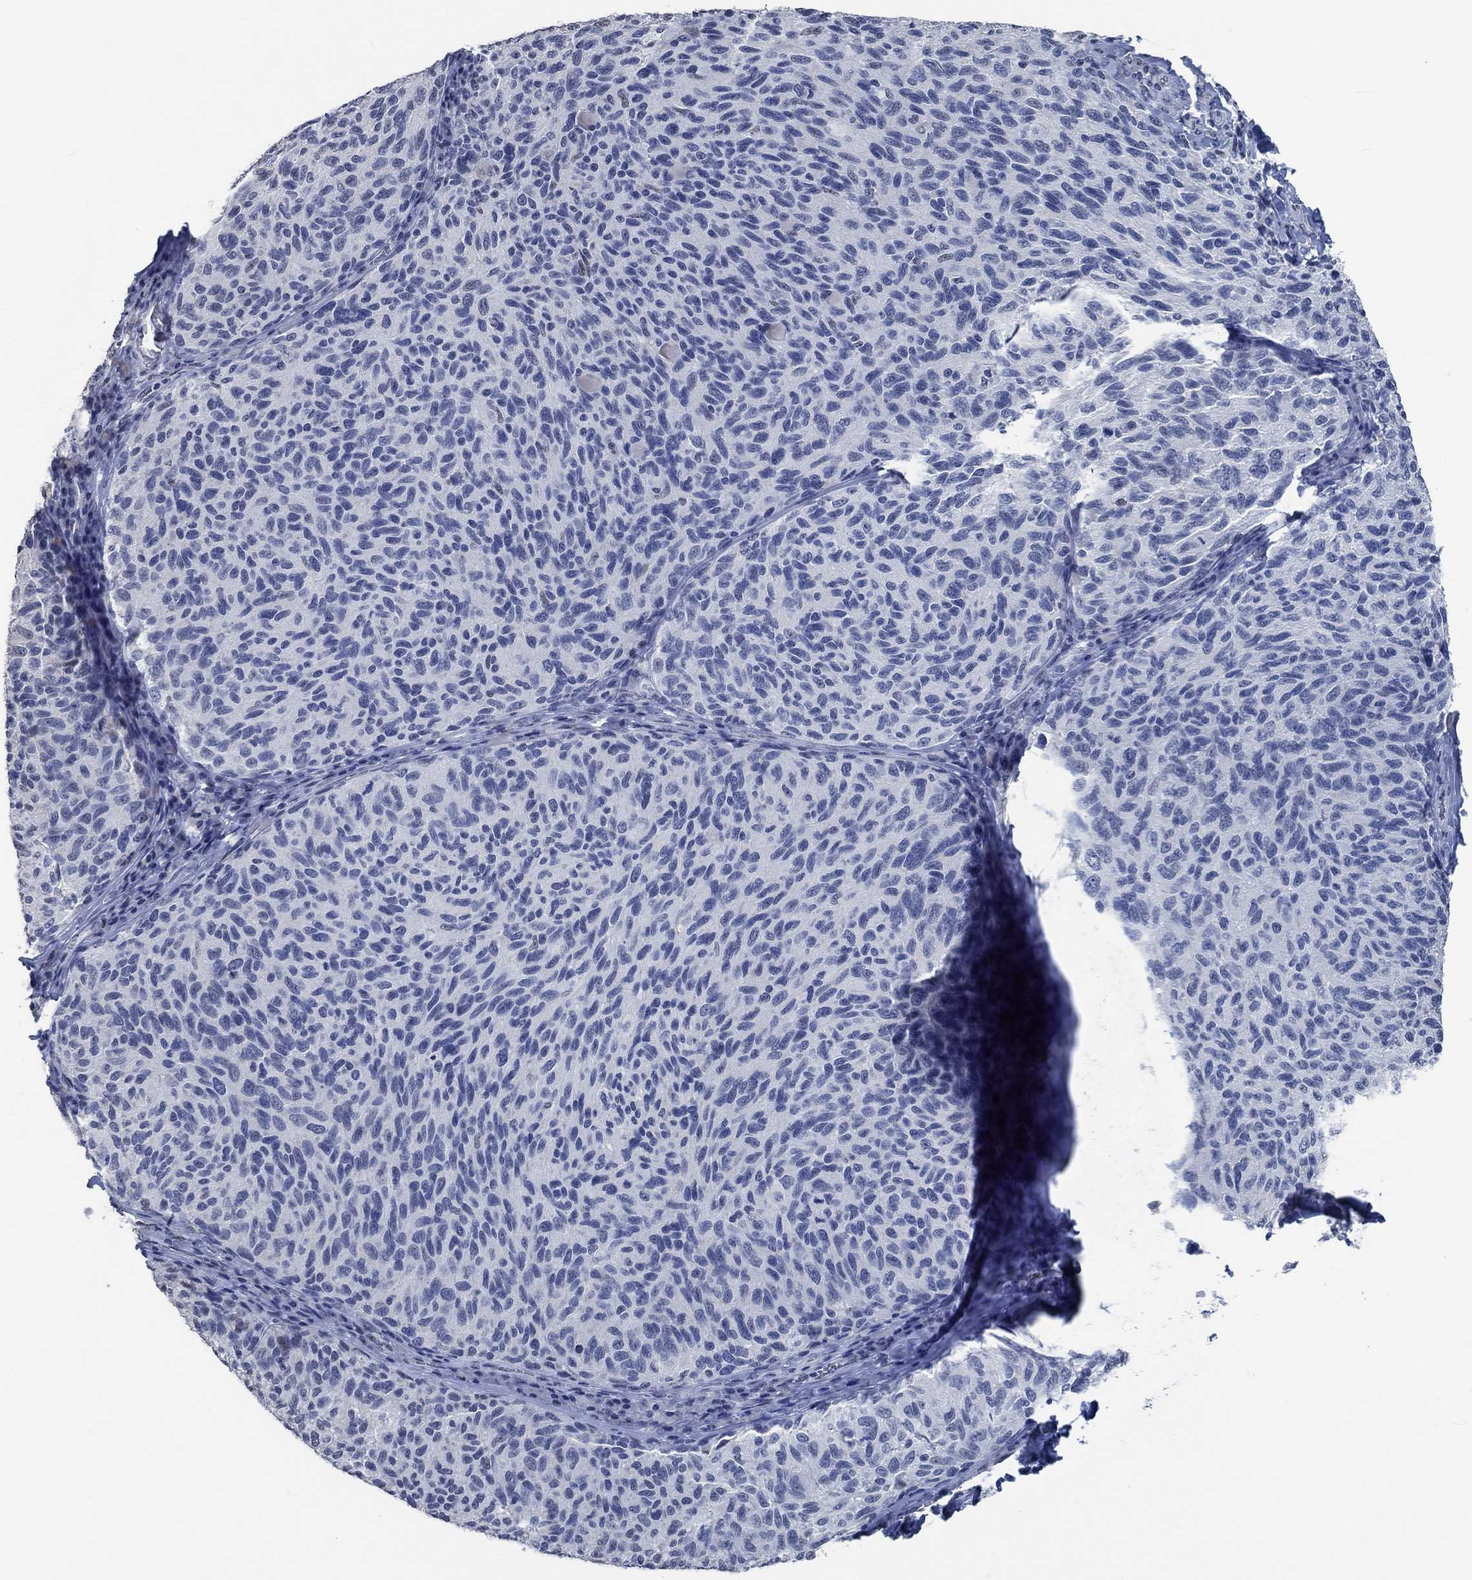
{"staining": {"intensity": "negative", "quantity": "none", "location": "none"}, "tissue": "melanoma", "cell_type": "Tumor cells", "image_type": "cancer", "snomed": [{"axis": "morphology", "description": "Malignant melanoma, NOS"}, {"axis": "topography", "description": "Skin"}], "caption": "DAB immunohistochemical staining of melanoma reveals no significant expression in tumor cells.", "gene": "OBSCN", "patient": {"sex": "female", "age": 73}}